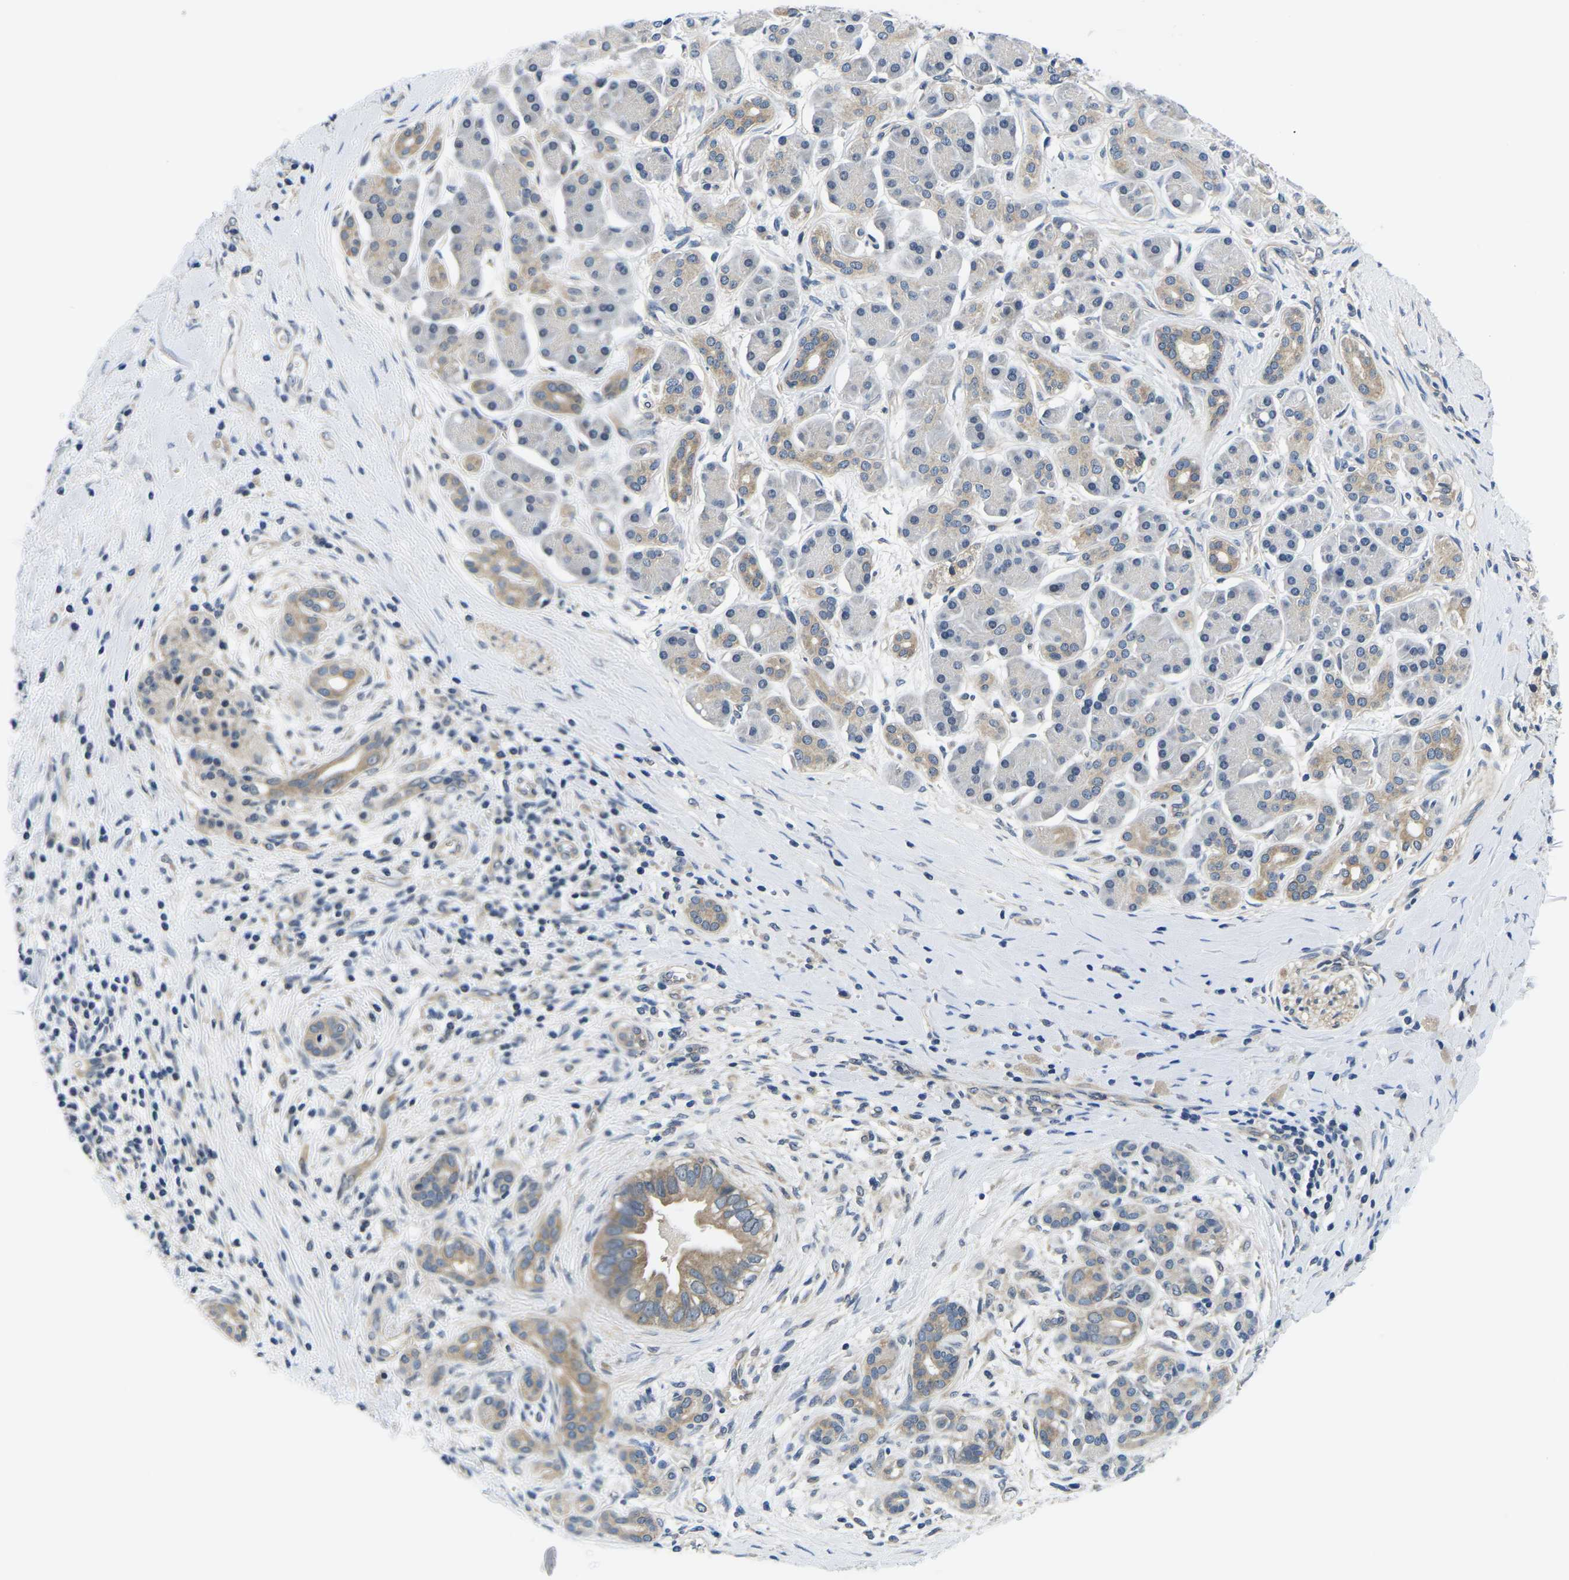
{"staining": {"intensity": "weak", "quantity": ">75%", "location": "cytoplasmic/membranous"}, "tissue": "pancreatic cancer", "cell_type": "Tumor cells", "image_type": "cancer", "snomed": [{"axis": "morphology", "description": "Adenocarcinoma, NOS"}, {"axis": "topography", "description": "Pancreas"}], "caption": "This is an image of immunohistochemistry (IHC) staining of pancreatic adenocarcinoma, which shows weak staining in the cytoplasmic/membranous of tumor cells.", "gene": "GSK3B", "patient": {"sex": "male", "age": 55}}